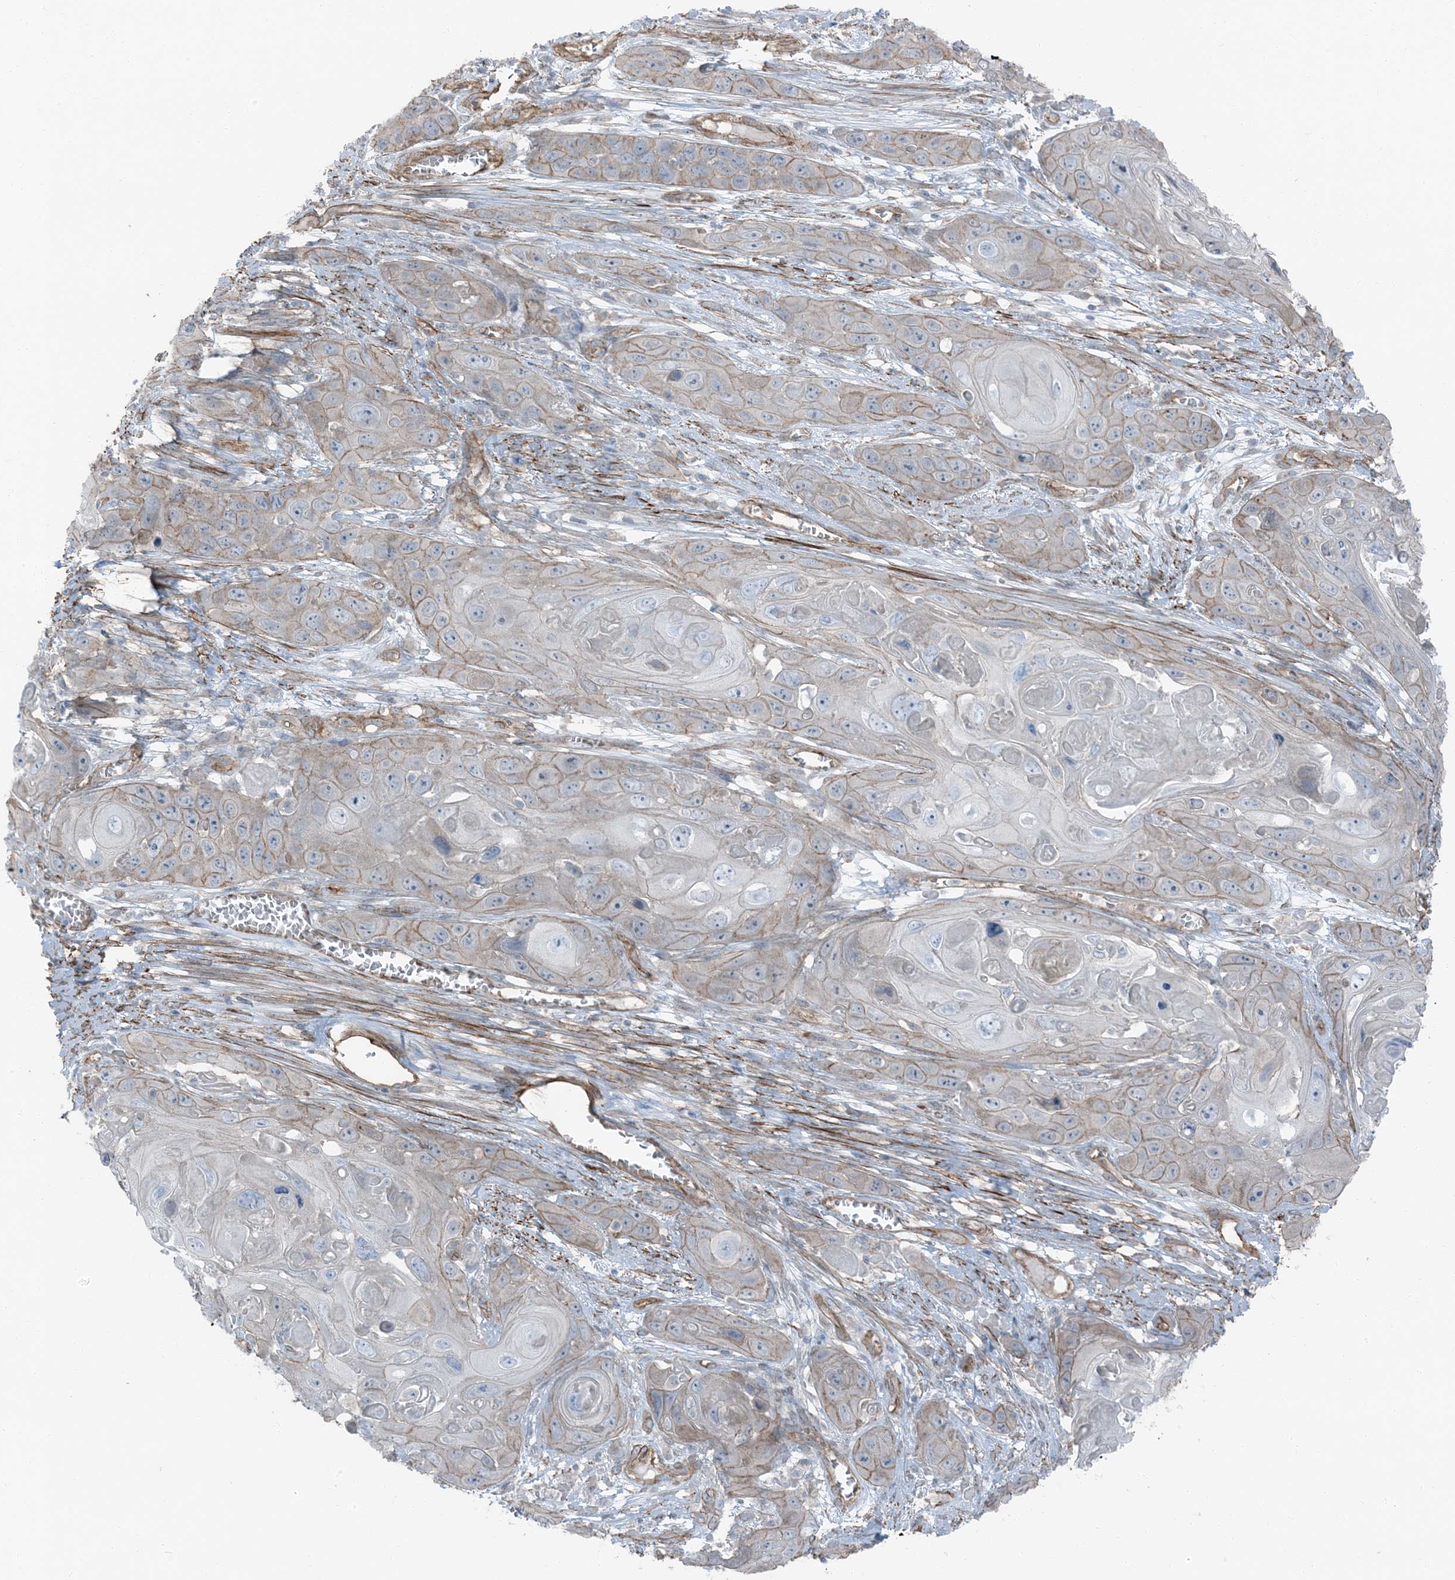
{"staining": {"intensity": "weak", "quantity": "25%-75%", "location": "cytoplasmic/membranous"}, "tissue": "skin cancer", "cell_type": "Tumor cells", "image_type": "cancer", "snomed": [{"axis": "morphology", "description": "Squamous cell carcinoma, NOS"}, {"axis": "topography", "description": "Skin"}], "caption": "This histopathology image displays squamous cell carcinoma (skin) stained with immunohistochemistry to label a protein in brown. The cytoplasmic/membranous of tumor cells show weak positivity for the protein. Nuclei are counter-stained blue.", "gene": "ZFP90", "patient": {"sex": "male", "age": 55}}